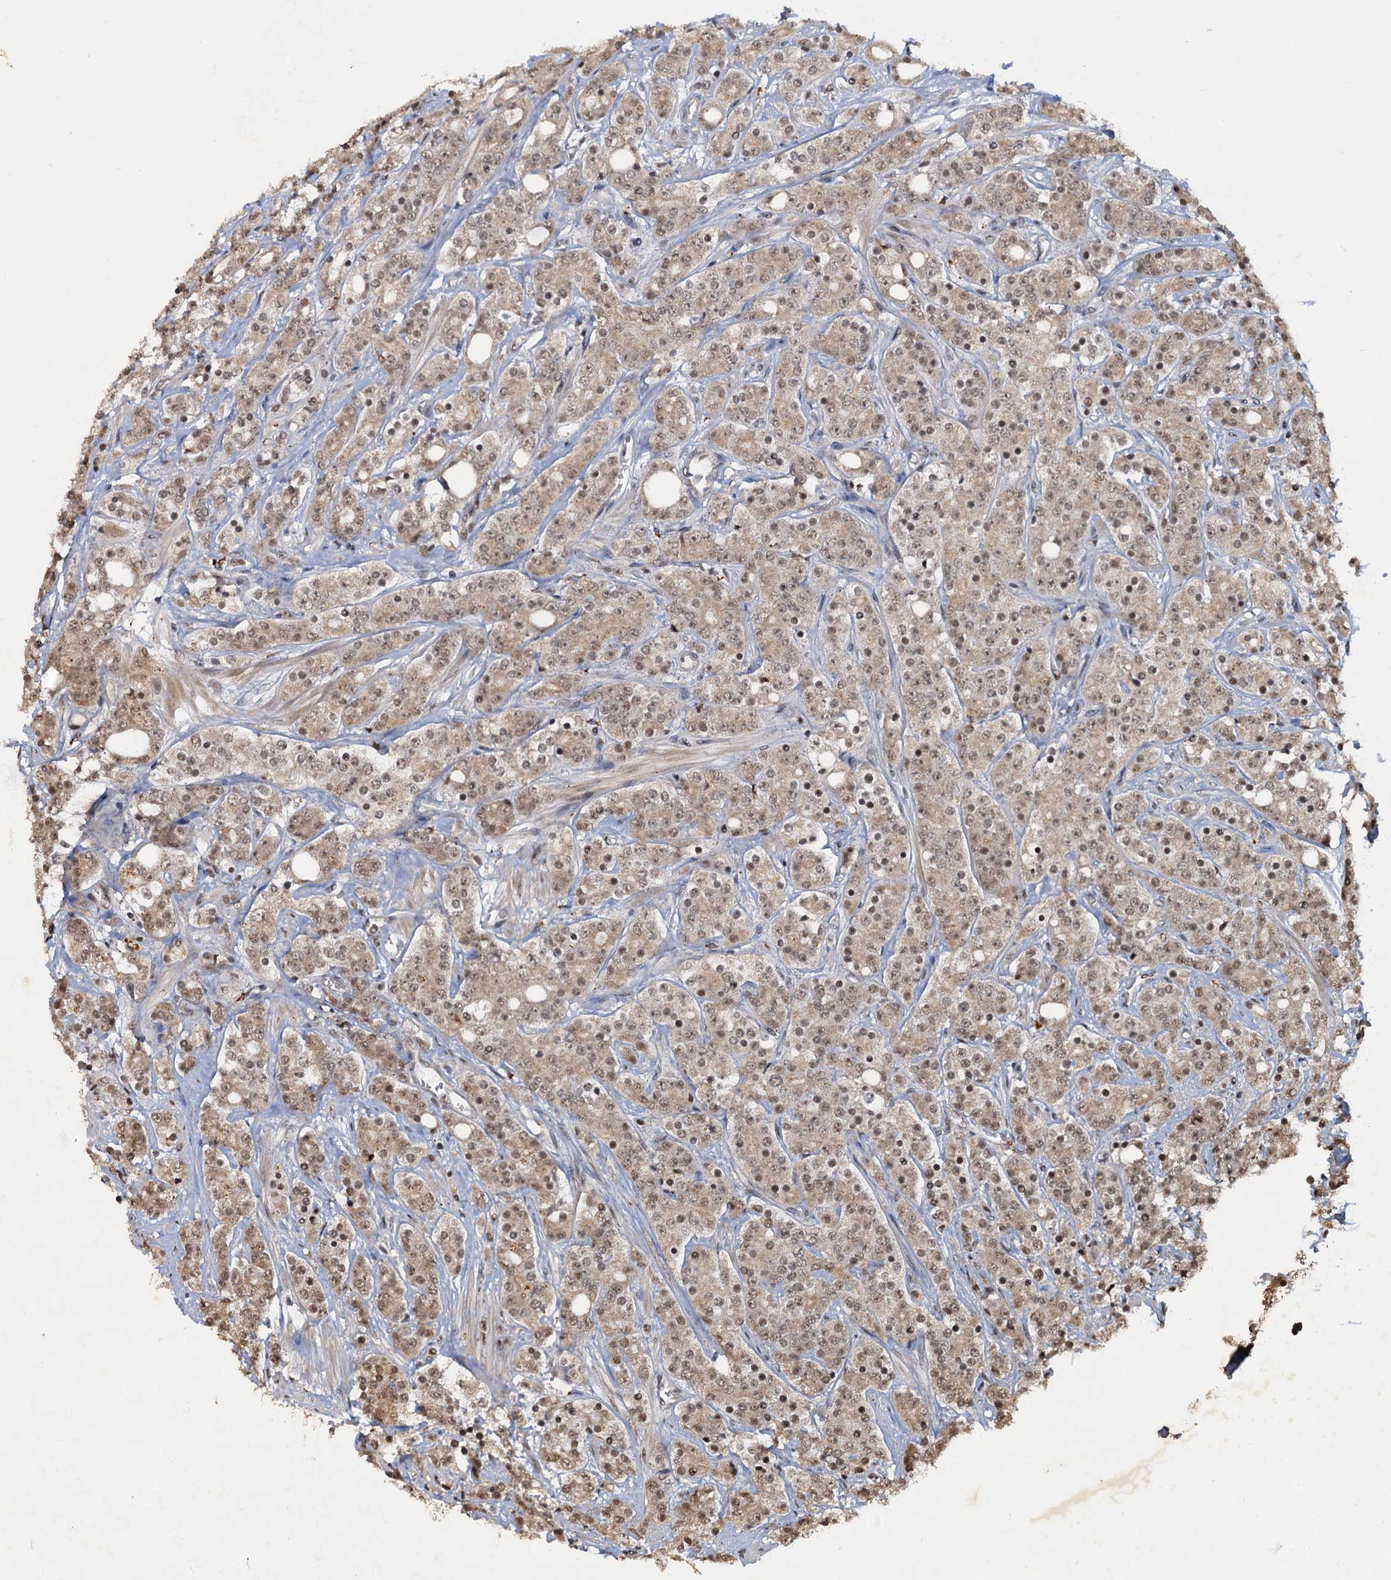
{"staining": {"intensity": "weak", "quantity": ">75%", "location": "cytoplasmic/membranous,nuclear"}, "tissue": "prostate cancer", "cell_type": "Tumor cells", "image_type": "cancer", "snomed": [{"axis": "morphology", "description": "Adenocarcinoma, High grade"}, {"axis": "topography", "description": "Prostate"}], "caption": "A low amount of weak cytoplasmic/membranous and nuclear staining is appreciated in about >75% of tumor cells in high-grade adenocarcinoma (prostate) tissue.", "gene": "REP15", "patient": {"sex": "male", "age": 62}}